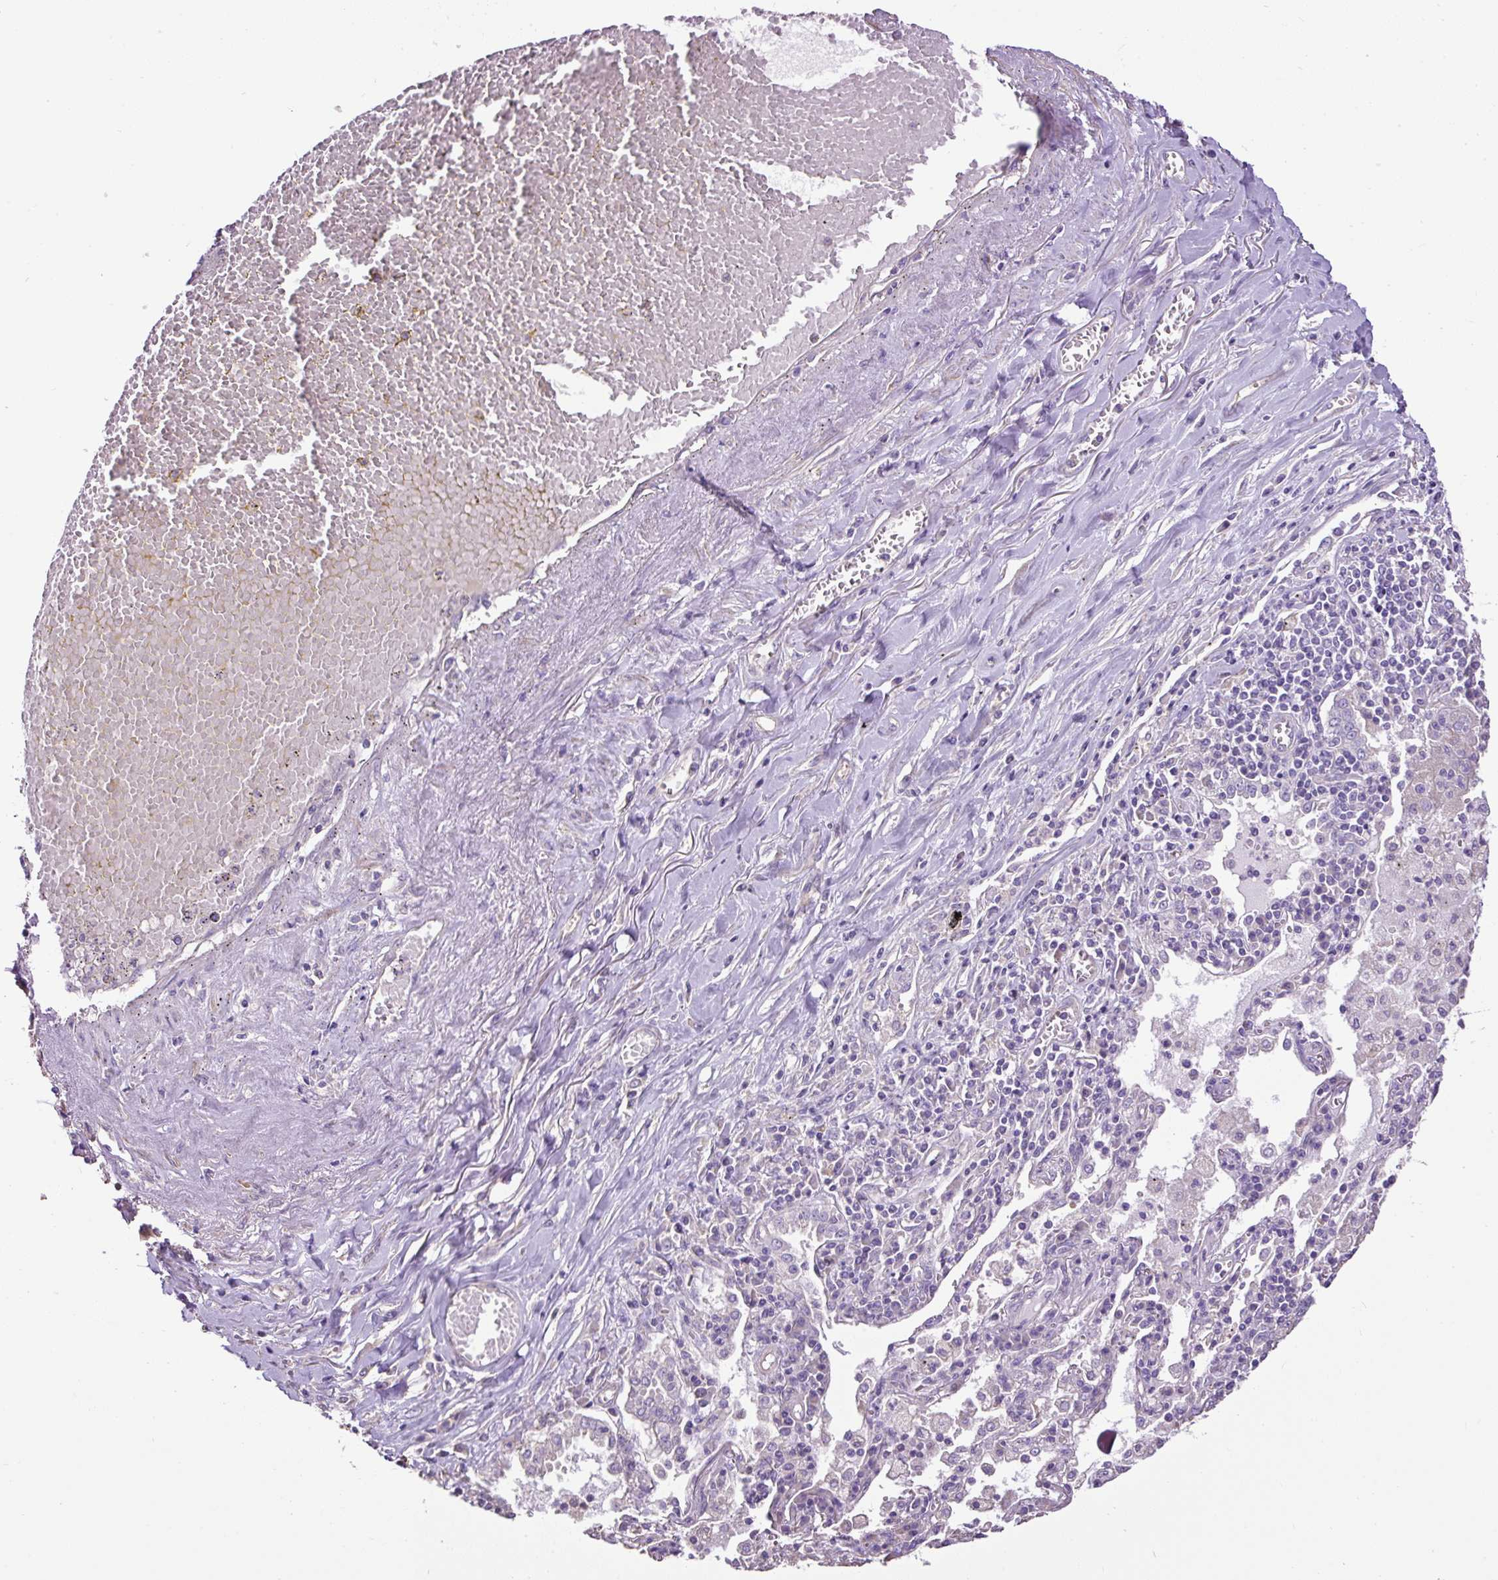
{"staining": {"intensity": "negative", "quantity": "none", "location": "none"}, "tissue": "lung cancer", "cell_type": "Tumor cells", "image_type": "cancer", "snomed": [{"axis": "morphology", "description": "Squamous cell carcinoma, NOS"}, {"axis": "topography", "description": "Lung"}], "caption": "Tumor cells are negative for brown protein staining in lung cancer.", "gene": "PDIA2", "patient": {"sex": "female", "age": 66}}